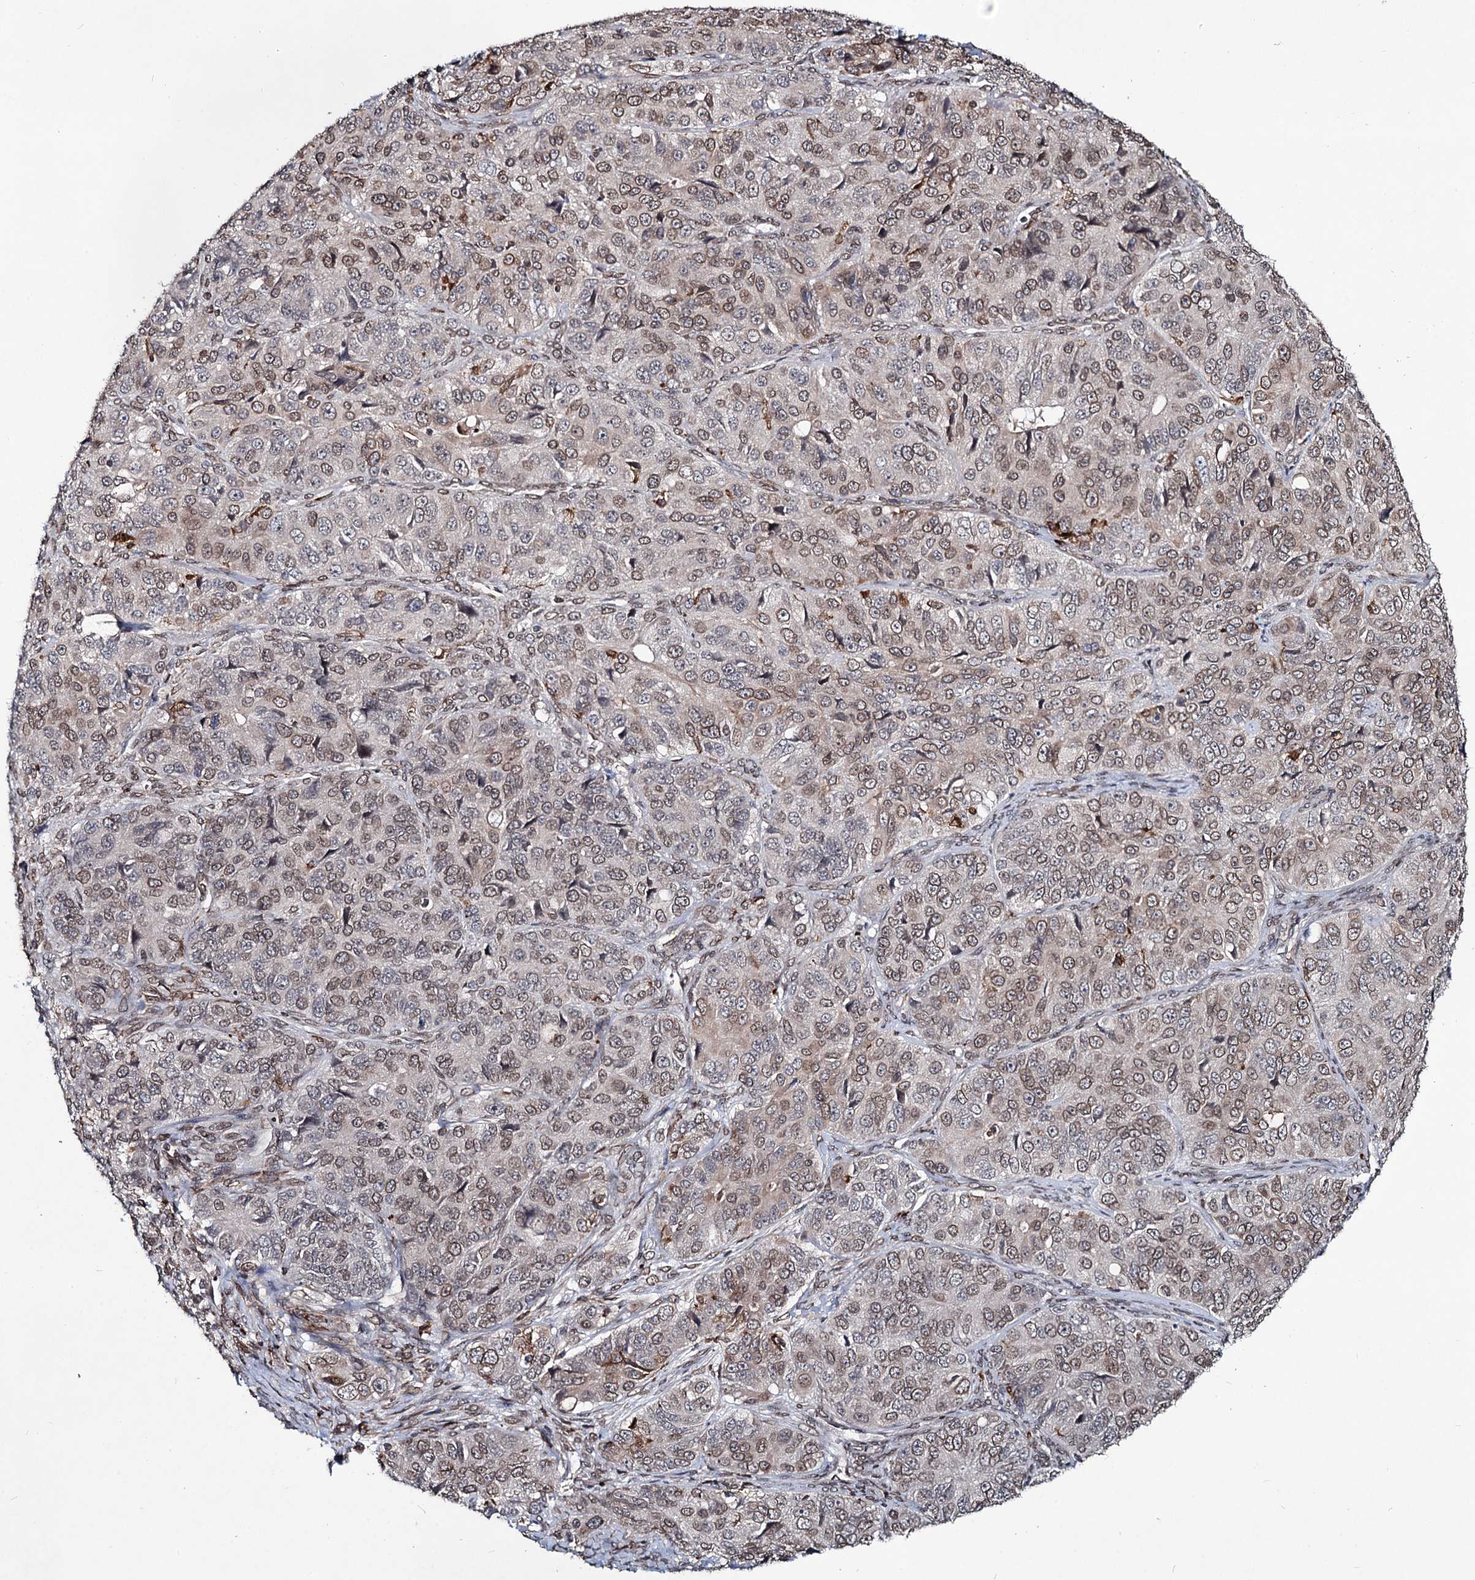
{"staining": {"intensity": "moderate", "quantity": "25%-75%", "location": "cytoplasmic/membranous,nuclear"}, "tissue": "ovarian cancer", "cell_type": "Tumor cells", "image_type": "cancer", "snomed": [{"axis": "morphology", "description": "Carcinoma, endometroid"}, {"axis": "topography", "description": "Ovary"}], "caption": "This image exhibits immunohistochemistry staining of human ovarian cancer (endometroid carcinoma), with medium moderate cytoplasmic/membranous and nuclear expression in approximately 25%-75% of tumor cells.", "gene": "RNF6", "patient": {"sex": "female", "age": 51}}